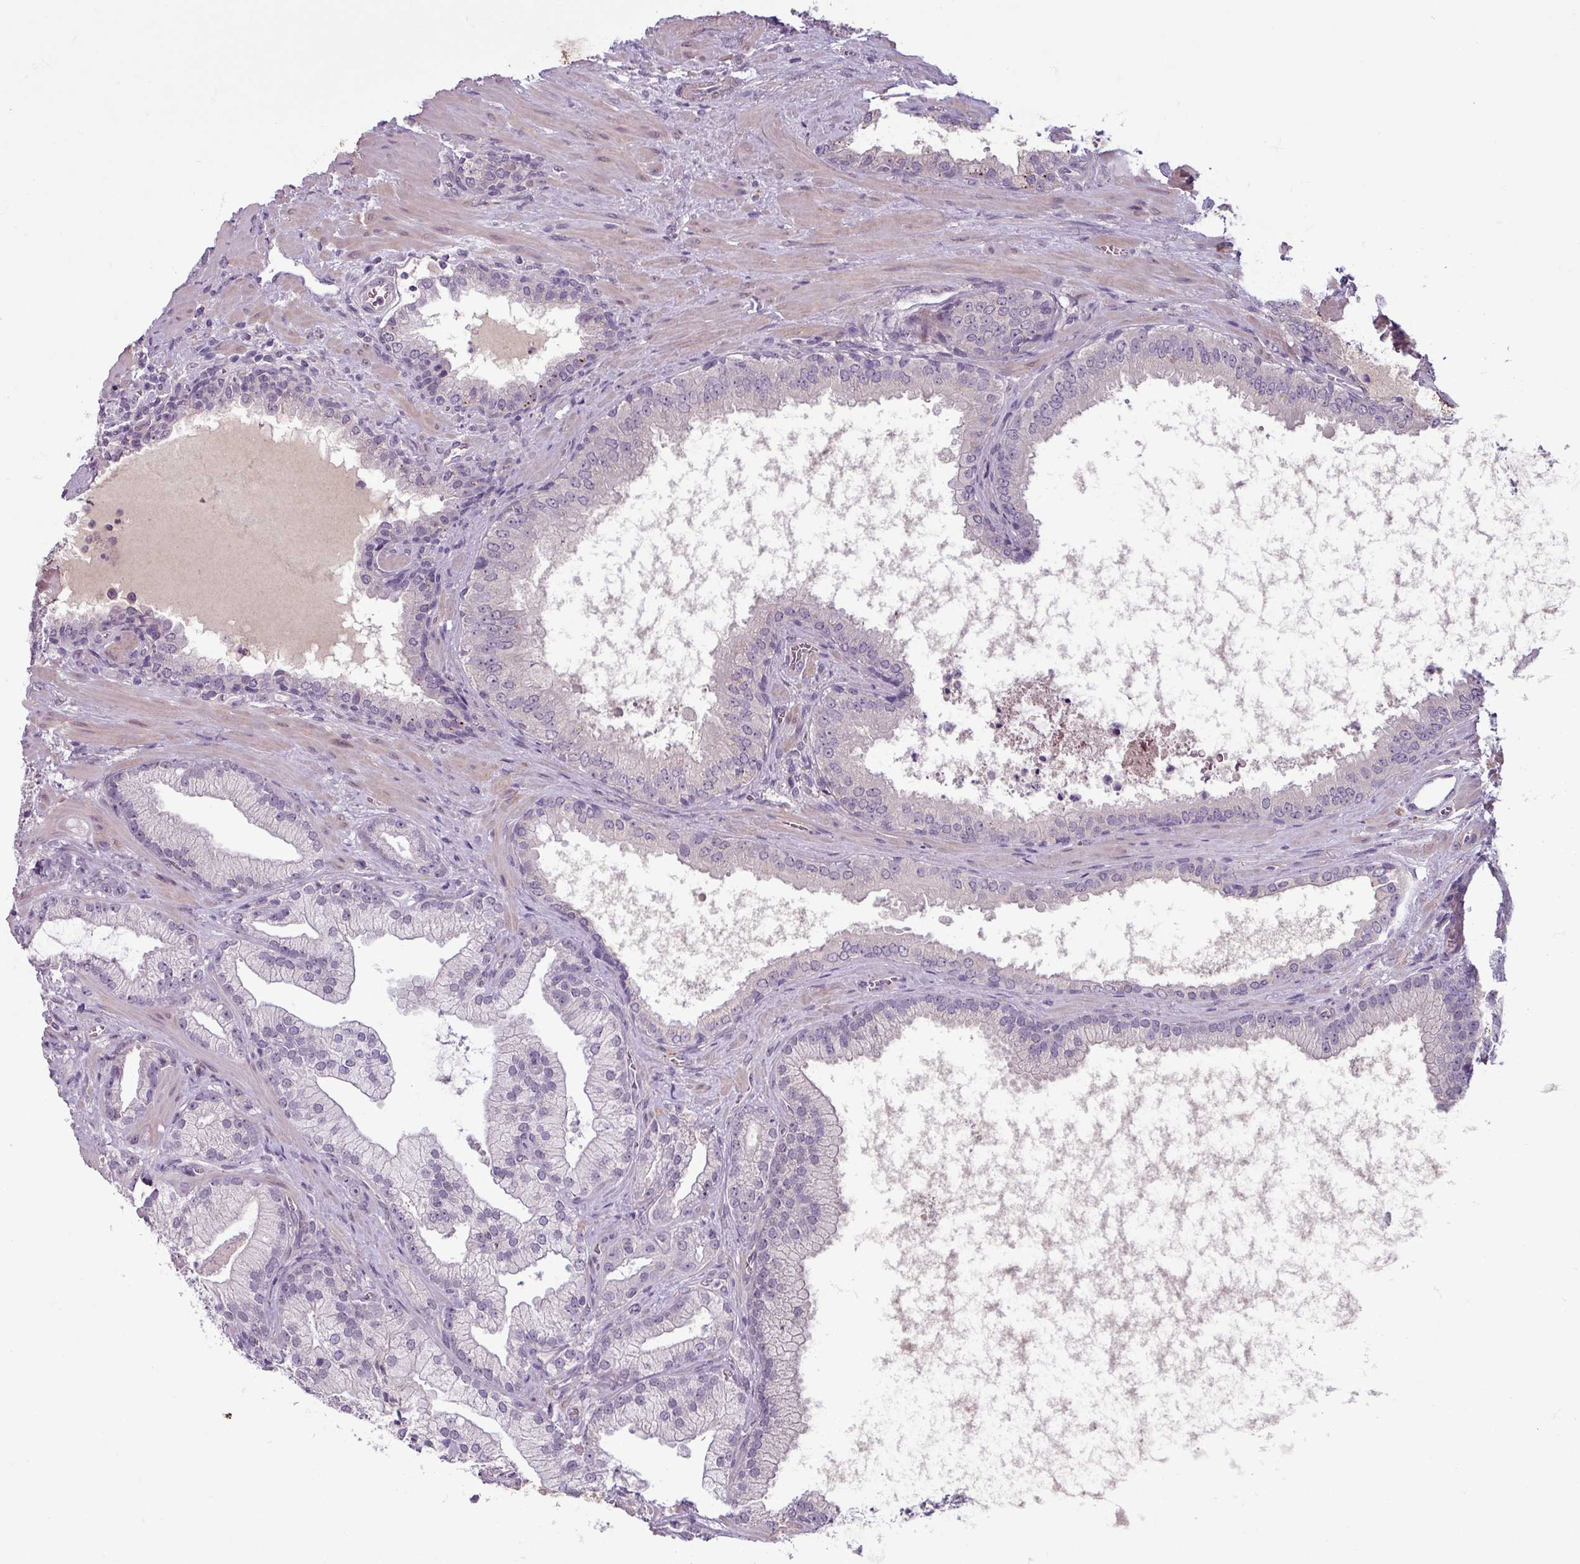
{"staining": {"intensity": "negative", "quantity": "none", "location": "none"}, "tissue": "prostate cancer", "cell_type": "Tumor cells", "image_type": "cancer", "snomed": [{"axis": "morphology", "description": "Adenocarcinoma, High grade"}, {"axis": "topography", "description": "Prostate"}], "caption": "Tumor cells are negative for protein expression in human prostate cancer.", "gene": "UVSSA", "patient": {"sex": "male", "age": 68}}